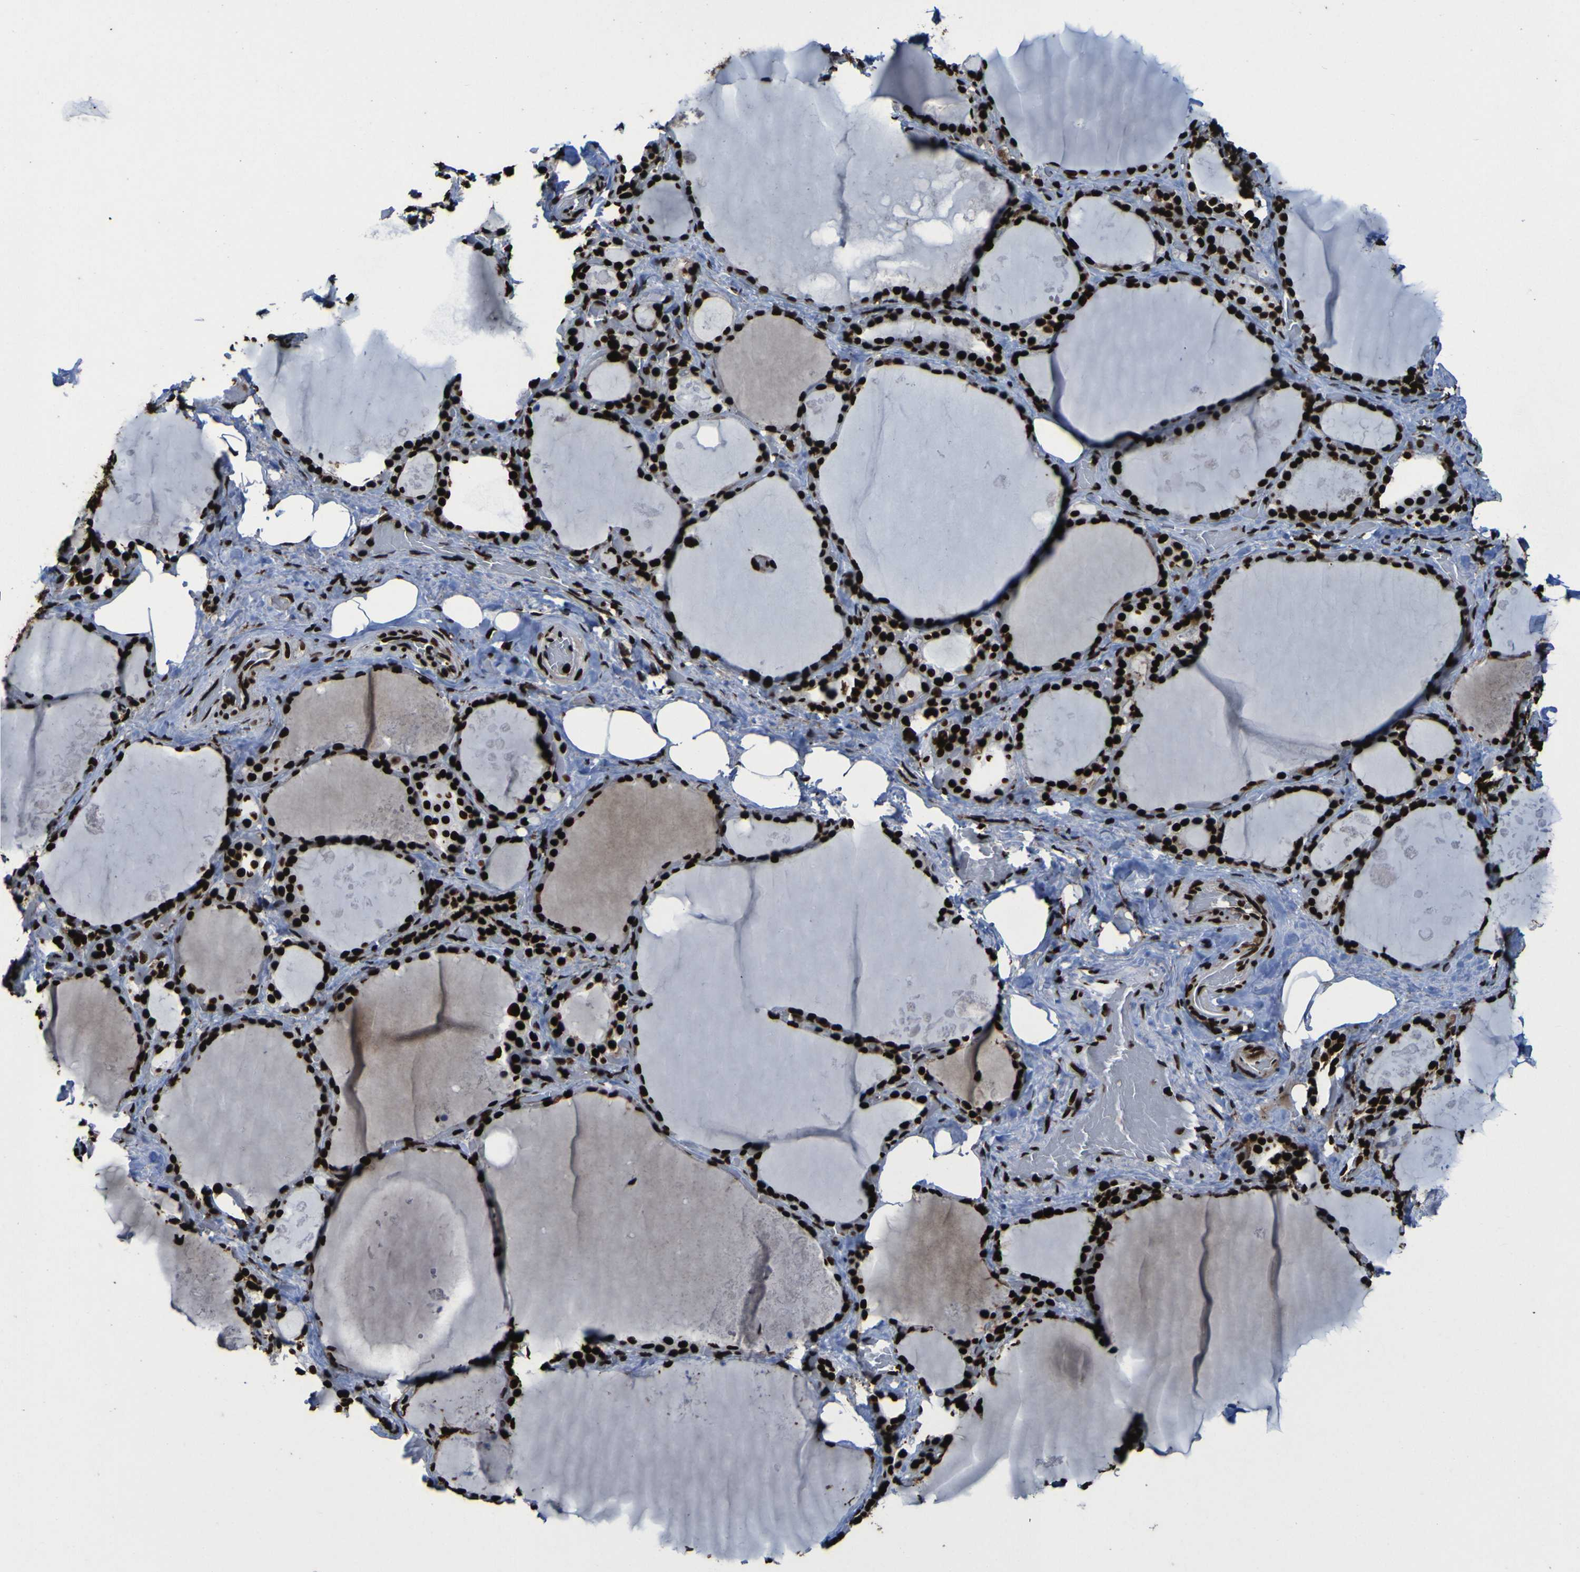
{"staining": {"intensity": "strong", "quantity": ">75%", "location": "nuclear"}, "tissue": "thyroid gland", "cell_type": "Glandular cells", "image_type": "normal", "snomed": [{"axis": "morphology", "description": "Normal tissue, NOS"}, {"axis": "topography", "description": "Thyroid gland"}], "caption": "This image displays benign thyroid gland stained with IHC to label a protein in brown. The nuclear of glandular cells show strong positivity for the protein. Nuclei are counter-stained blue.", "gene": "NPM1", "patient": {"sex": "male", "age": 61}}